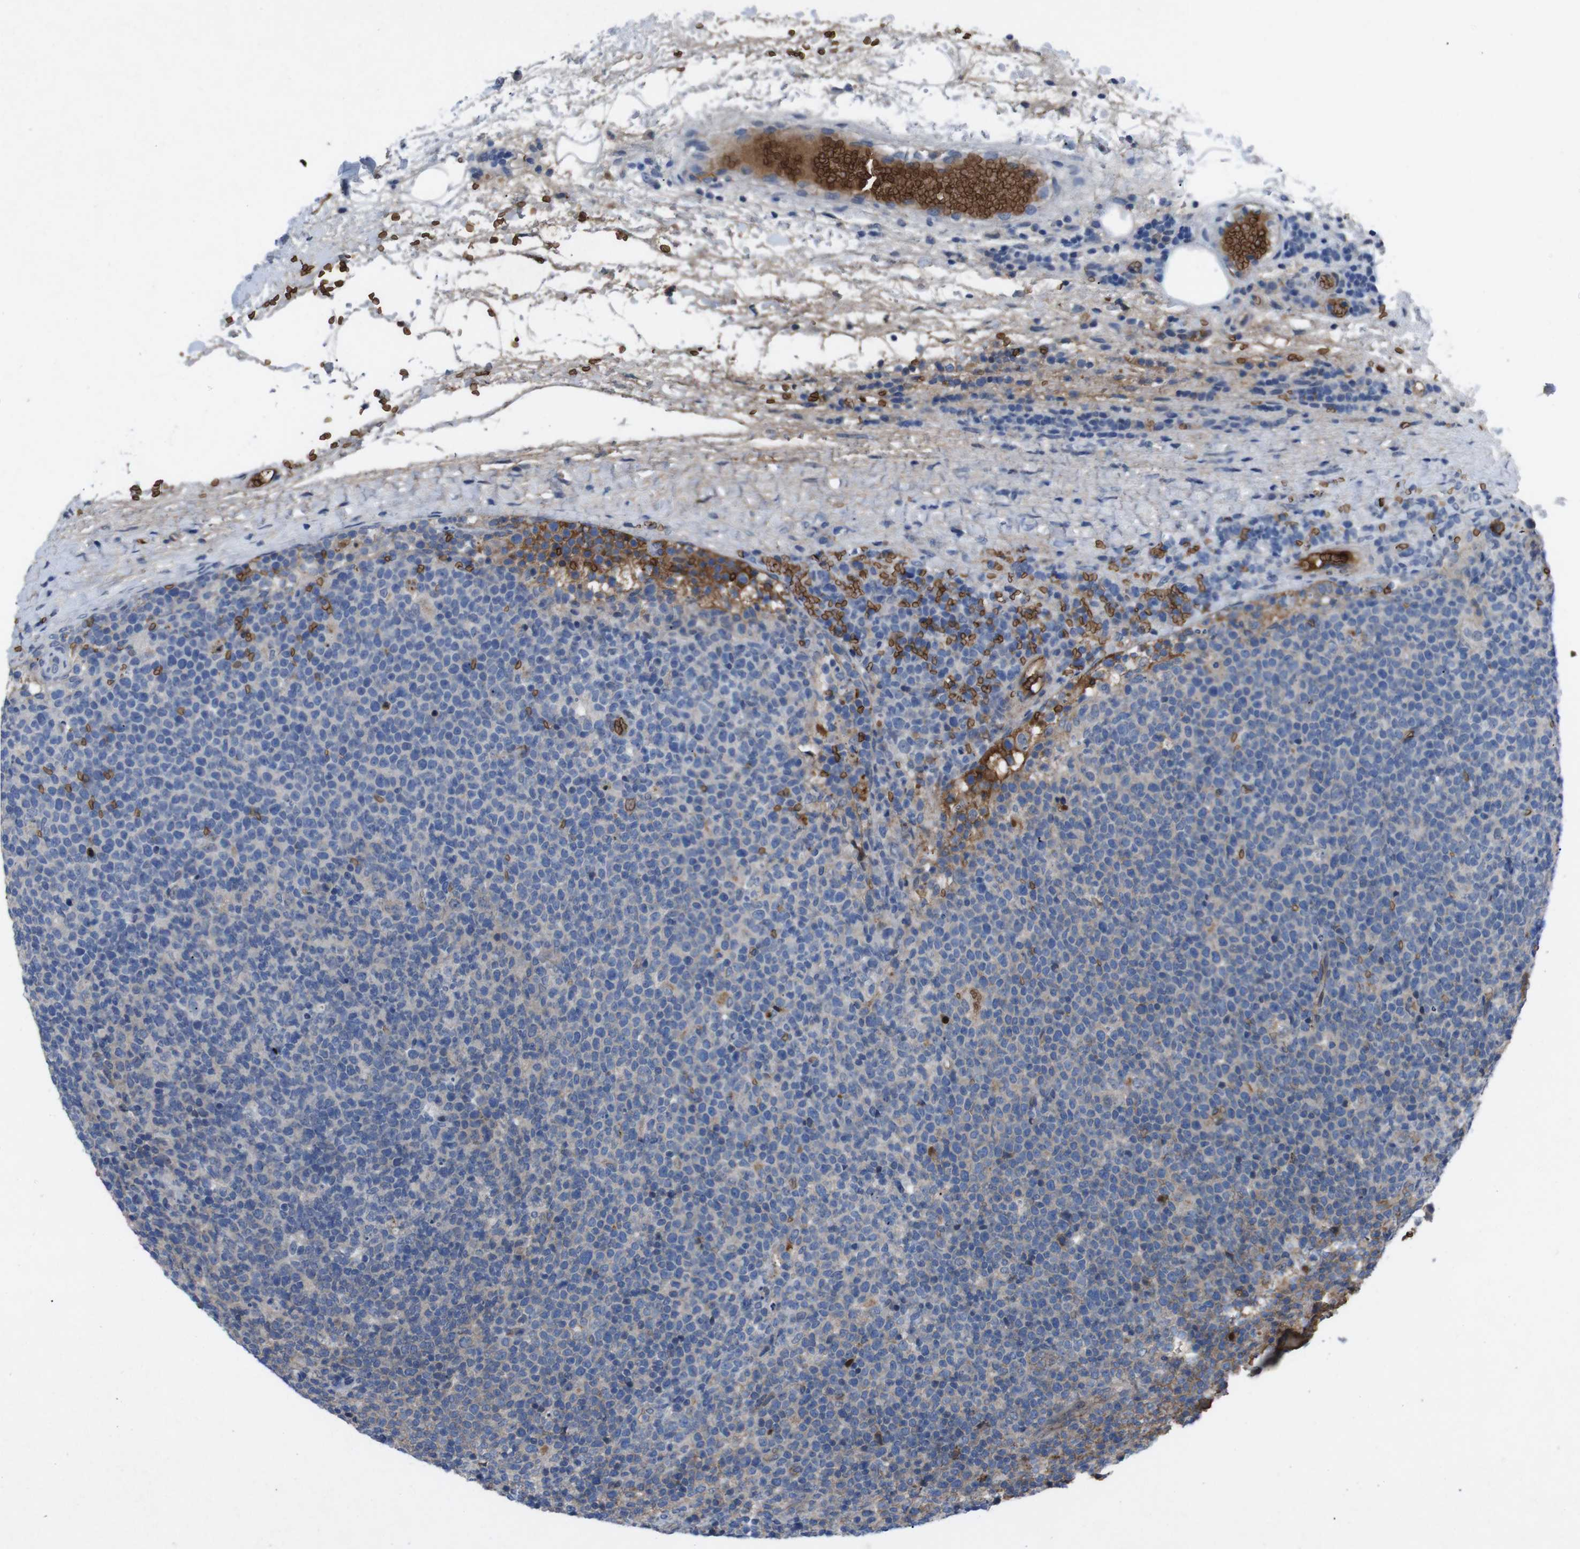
{"staining": {"intensity": "negative", "quantity": "none", "location": "none"}, "tissue": "lymphoma", "cell_type": "Tumor cells", "image_type": "cancer", "snomed": [{"axis": "morphology", "description": "Malignant lymphoma, non-Hodgkin's type, High grade"}, {"axis": "topography", "description": "Lymph node"}], "caption": "There is no significant expression in tumor cells of malignant lymphoma, non-Hodgkin's type (high-grade).", "gene": "SPTB", "patient": {"sex": "male", "age": 61}}